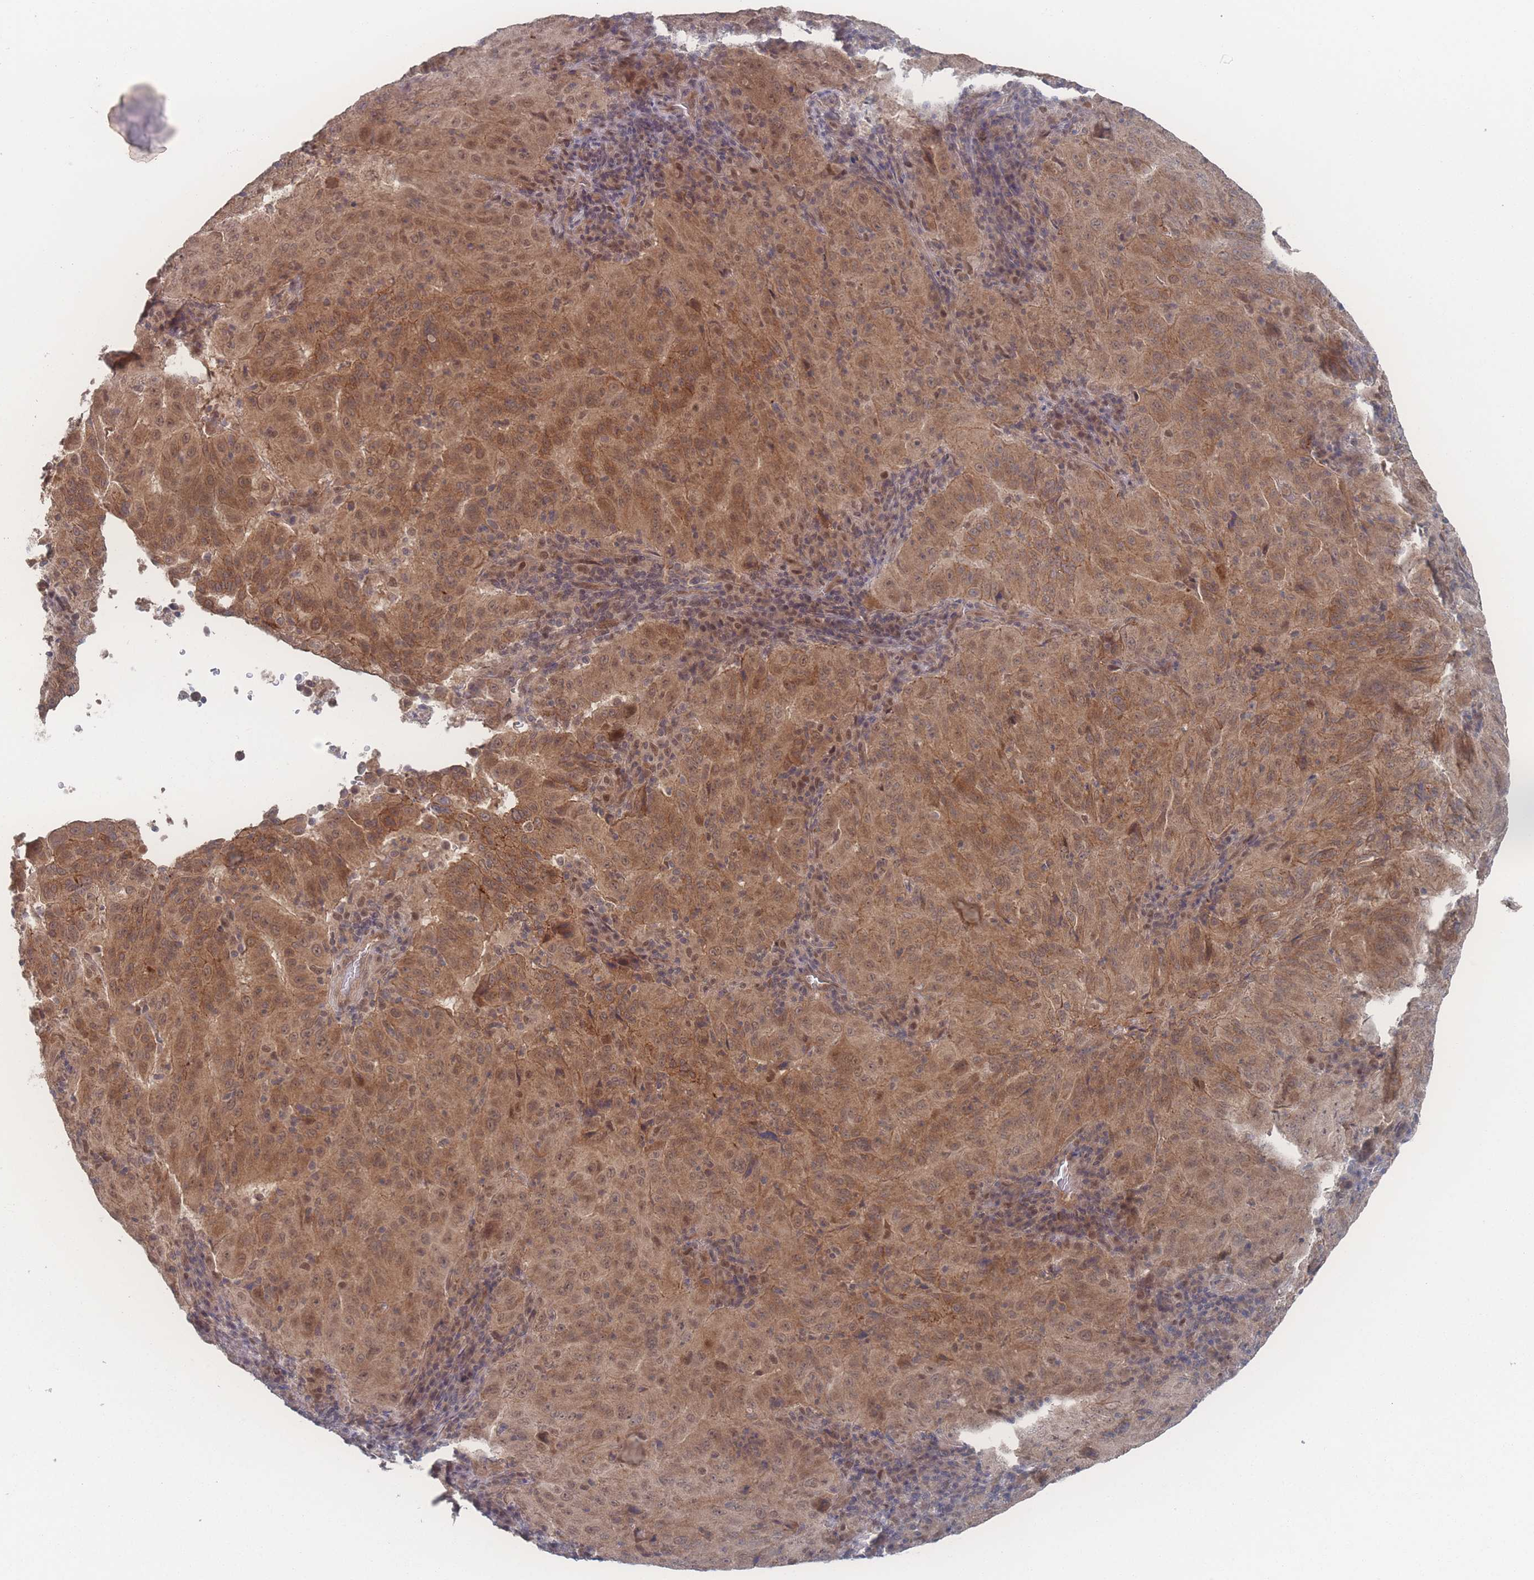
{"staining": {"intensity": "moderate", "quantity": ">75%", "location": "cytoplasmic/membranous,nuclear"}, "tissue": "pancreatic cancer", "cell_type": "Tumor cells", "image_type": "cancer", "snomed": [{"axis": "morphology", "description": "Adenocarcinoma, NOS"}, {"axis": "topography", "description": "Pancreas"}], "caption": "Protein expression analysis of human pancreatic cancer (adenocarcinoma) reveals moderate cytoplasmic/membranous and nuclear positivity in about >75% of tumor cells.", "gene": "NBEAL1", "patient": {"sex": "male", "age": 63}}